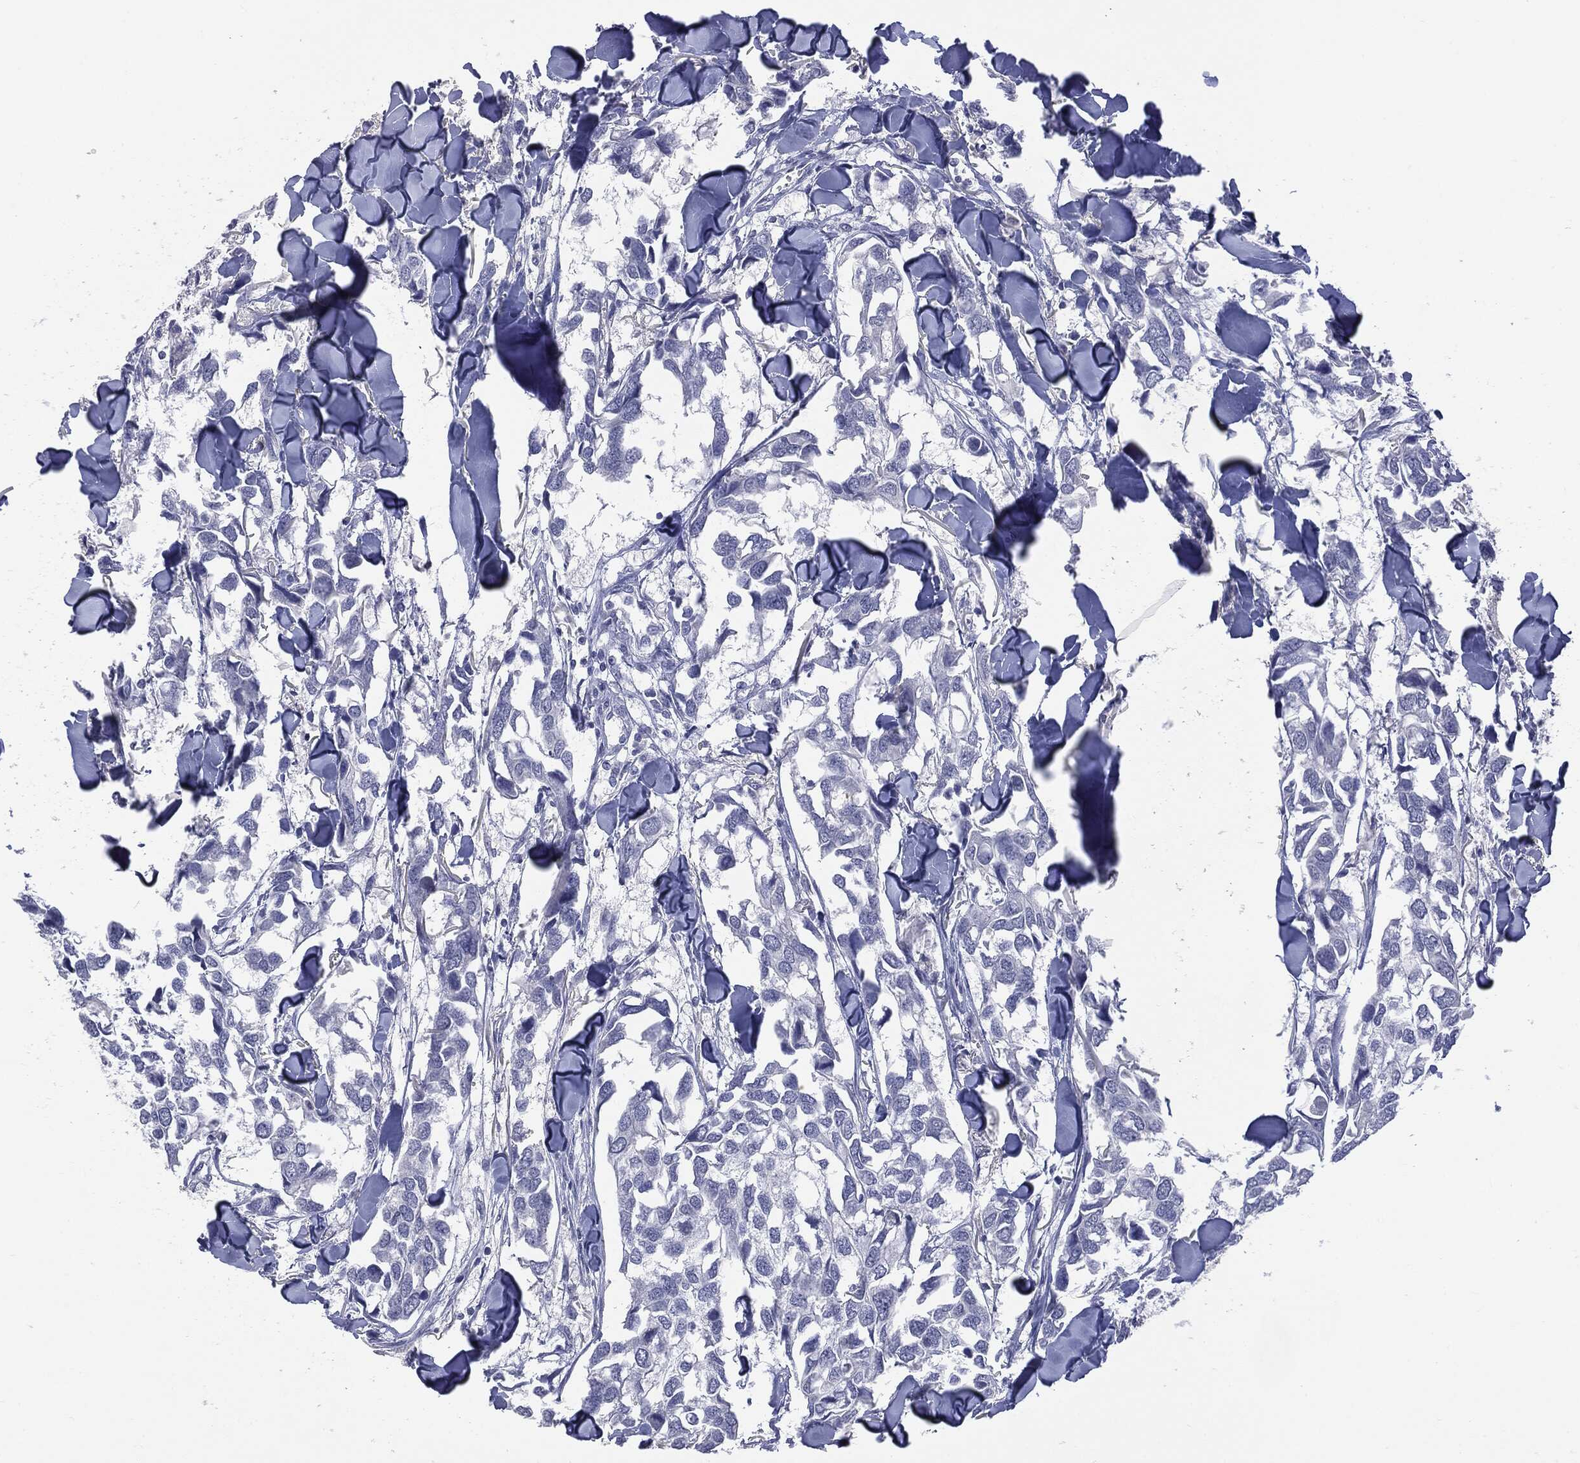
{"staining": {"intensity": "negative", "quantity": "none", "location": "none"}, "tissue": "breast cancer", "cell_type": "Tumor cells", "image_type": "cancer", "snomed": [{"axis": "morphology", "description": "Duct carcinoma"}, {"axis": "topography", "description": "Breast"}], "caption": "IHC histopathology image of neoplastic tissue: breast infiltrating ductal carcinoma stained with DAB (3,3'-diaminobenzidine) shows no significant protein positivity in tumor cells.", "gene": "TSHB", "patient": {"sex": "female", "age": 83}}